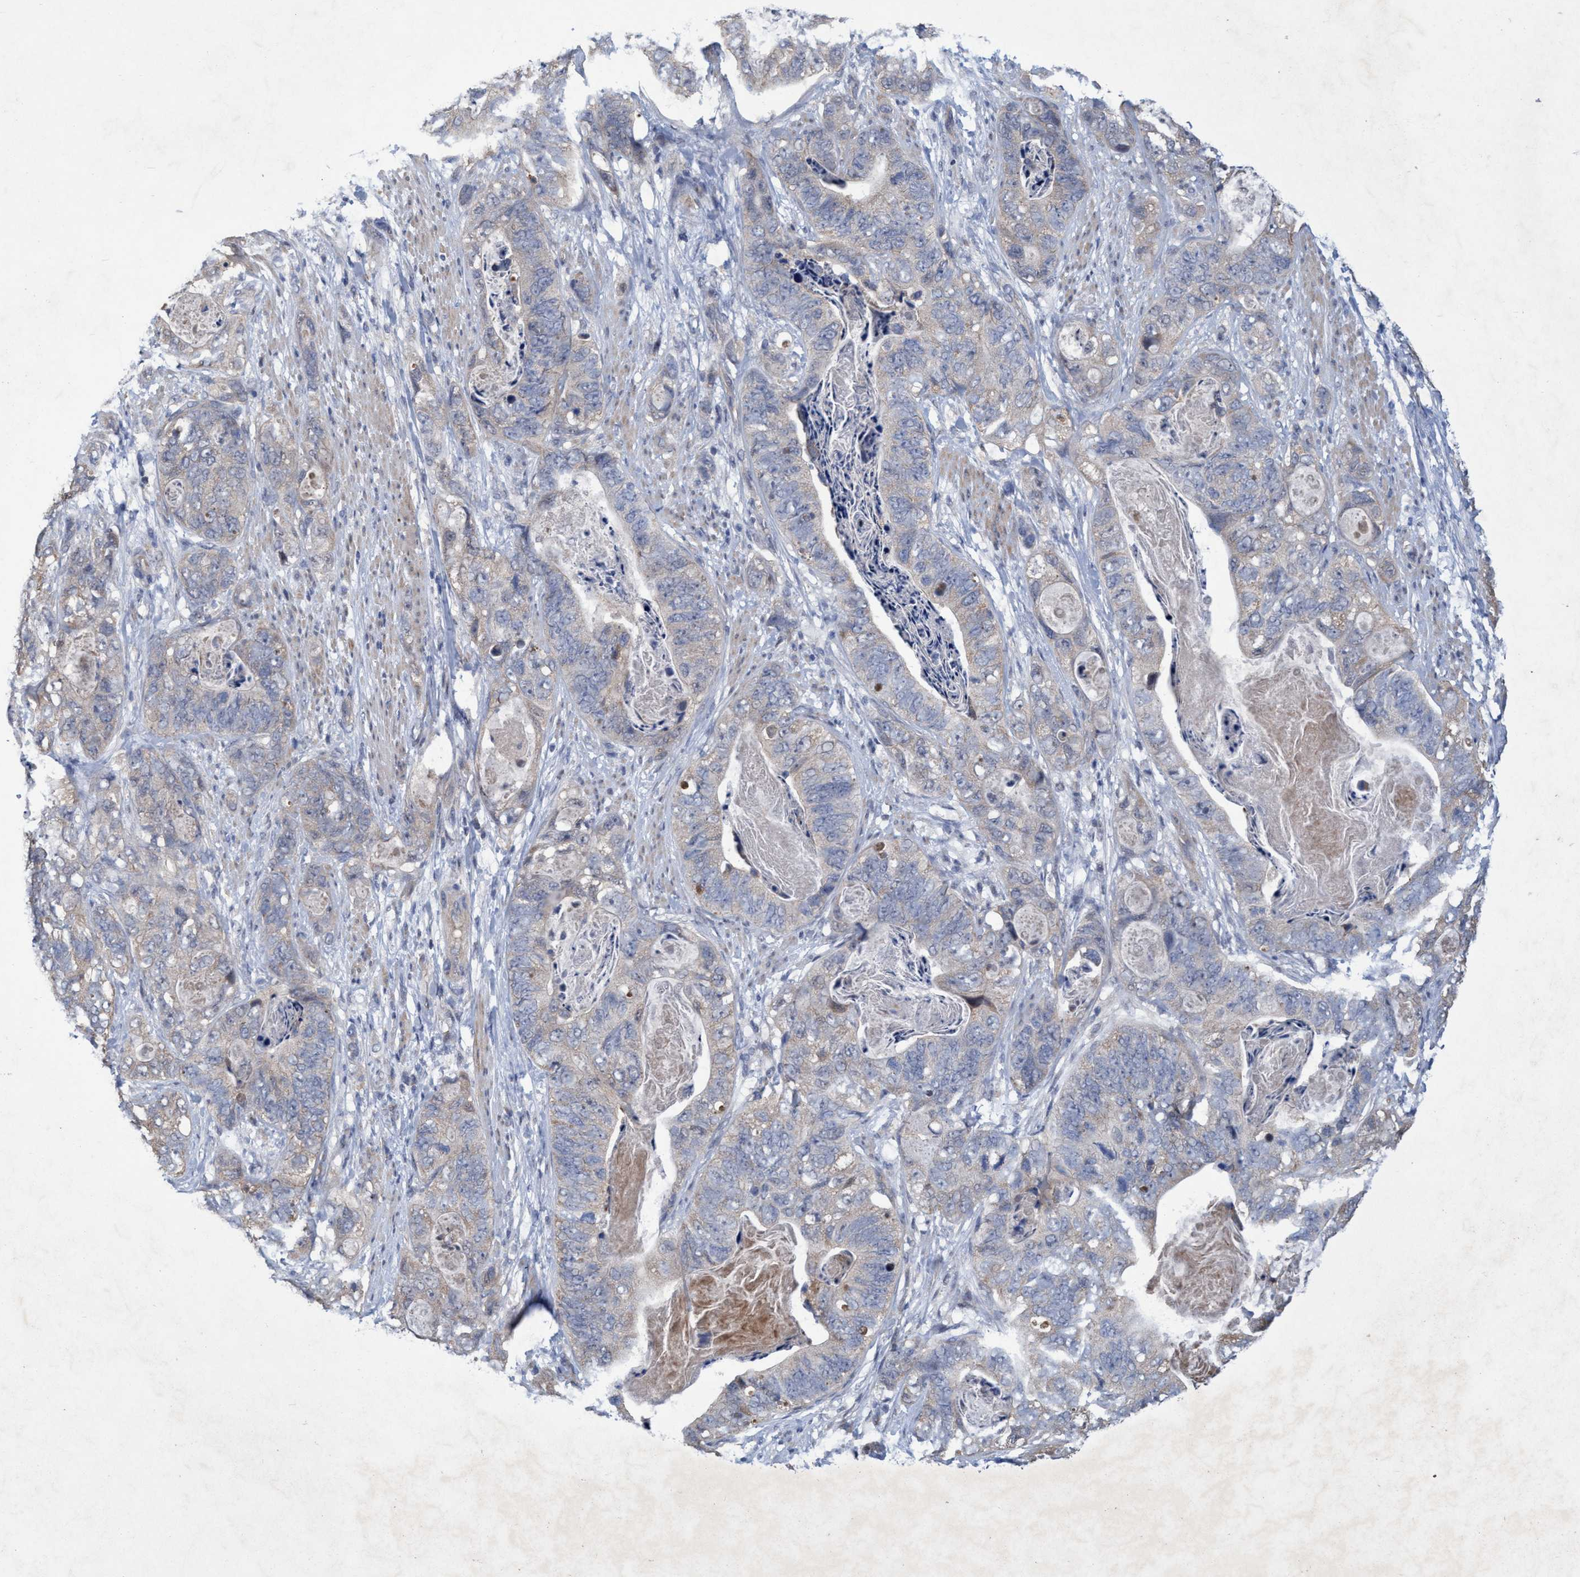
{"staining": {"intensity": "negative", "quantity": "none", "location": "none"}, "tissue": "stomach cancer", "cell_type": "Tumor cells", "image_type": "cancer", "snomed": [{"axis": "morphology", "description": "Adenocarcinoma, NOS"}, {"axis": "topography", "description": "Stomach"}], "caption": "This is a photomicrograph of IHC staining of stomach cancer, which shows no staining in tumor cells.", "gene": "ZNF677", "patient": {"sex": "female", "age": 89}}